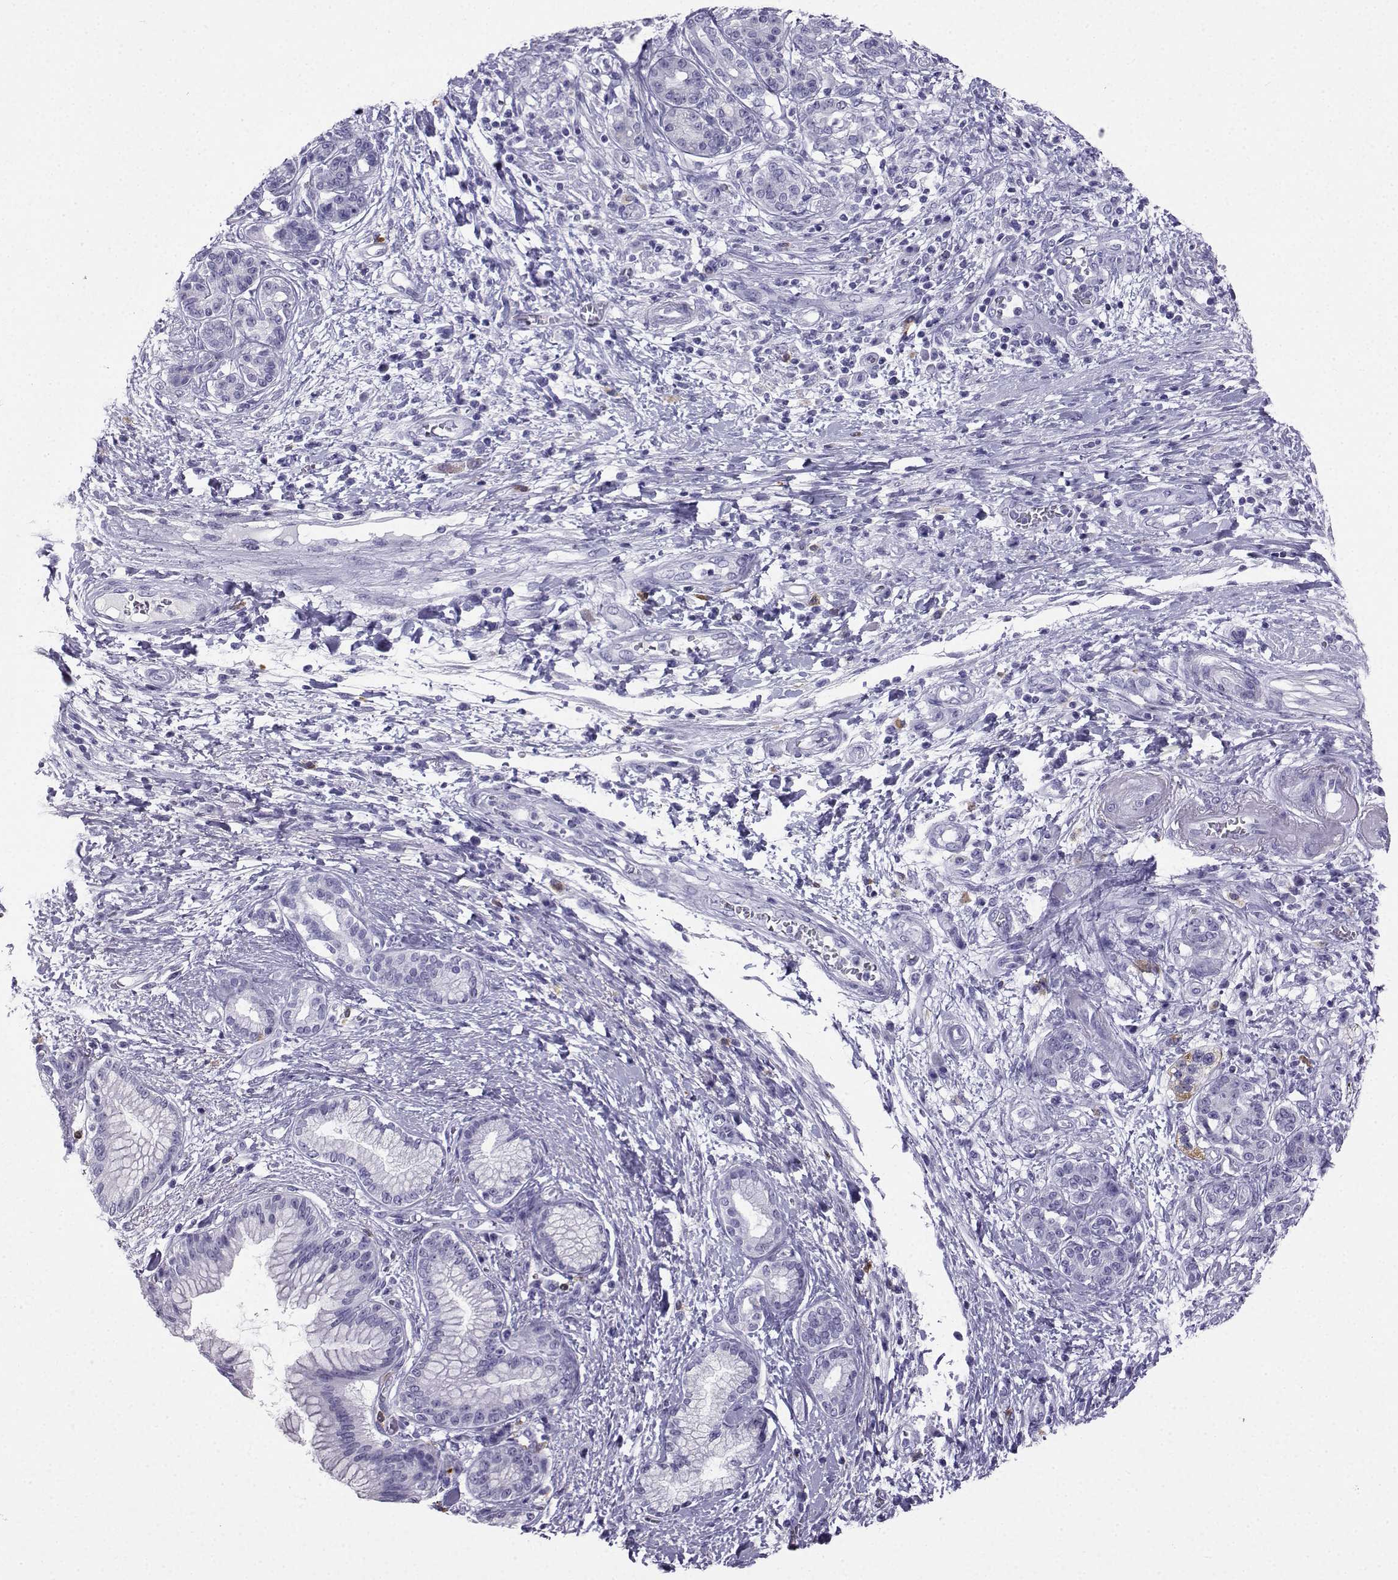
{"staining": {"intensity": "negative", "quantity": "none", "location": "none"}, "tissue": "pancreatic cancer", "cell_type": "Tumor cells", "image_type": "cancer", "snomed": [{"axis": "morphology", "description": "Adenocarcinoma, NOS"}, {"axis": "topography", "description": "Pancreas"}], "caption": "DAB (3,3'-diaminobenzidine) immunohistochemical staining of human adenocarcinoma (pancreatic) displays no significant positivity in tumor cells.", "gene": "SLC18A2", "patient": {"sex": "female", "age": 73}}